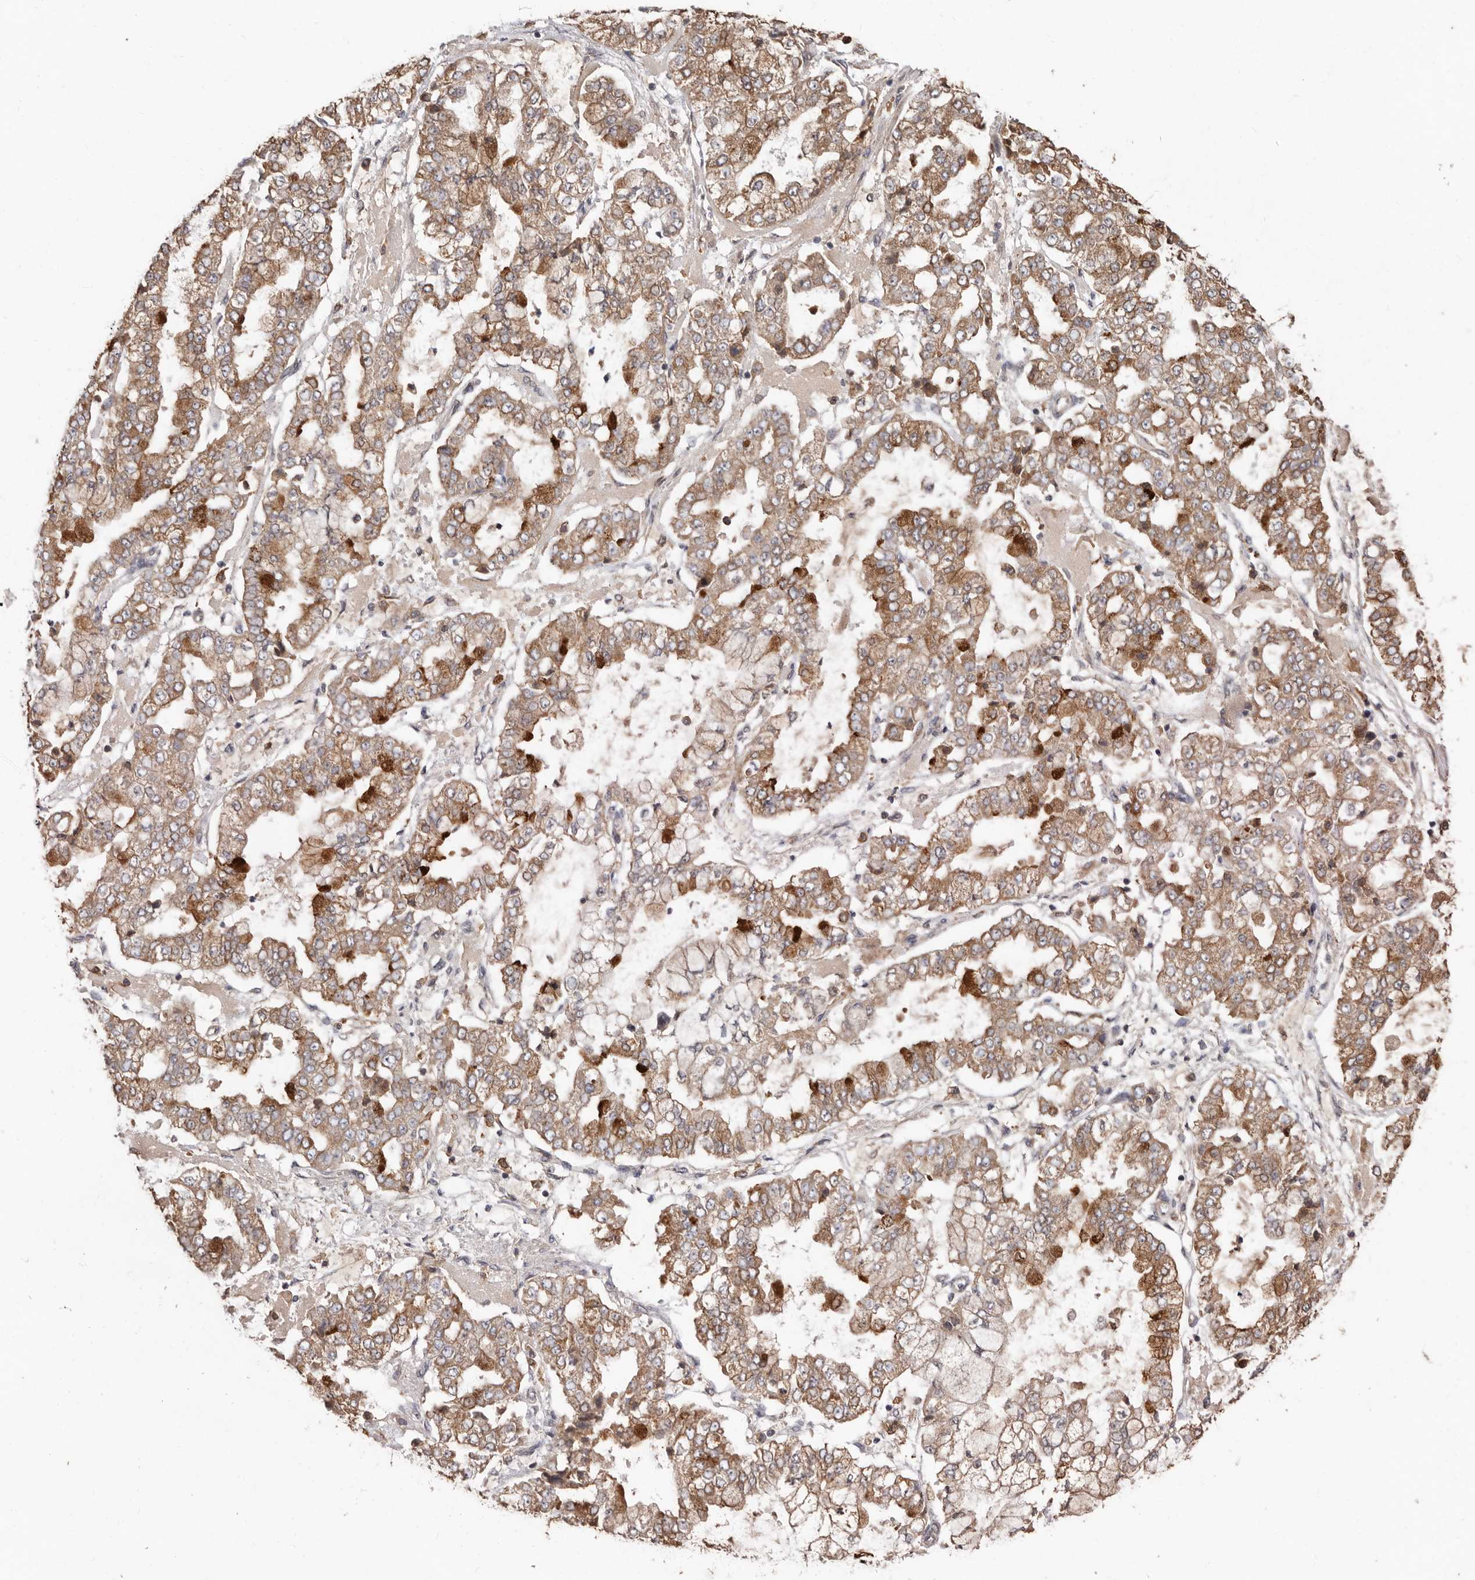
{"staining": {"intensity": "moderate", "quantity": ">75%", "location": "cytoplasmic/membranous"}, "tissue": "stomach cancer", "cell_type": "Tumor cells", "image_type": "cancer", "snomed": [{"axis": "morphology", "description": "Adenocarcinoma, NOS"}, {"axis": "topography", "description": "Stomach"}], "caption": "Immunohistochemistry of stomach cancer reveals medium levels of moderate cytoplasmic/membranous expression in about >75% of tumor cells.", "gene": "RSPO2", "patient": {"sex": "male", "age": 76}}